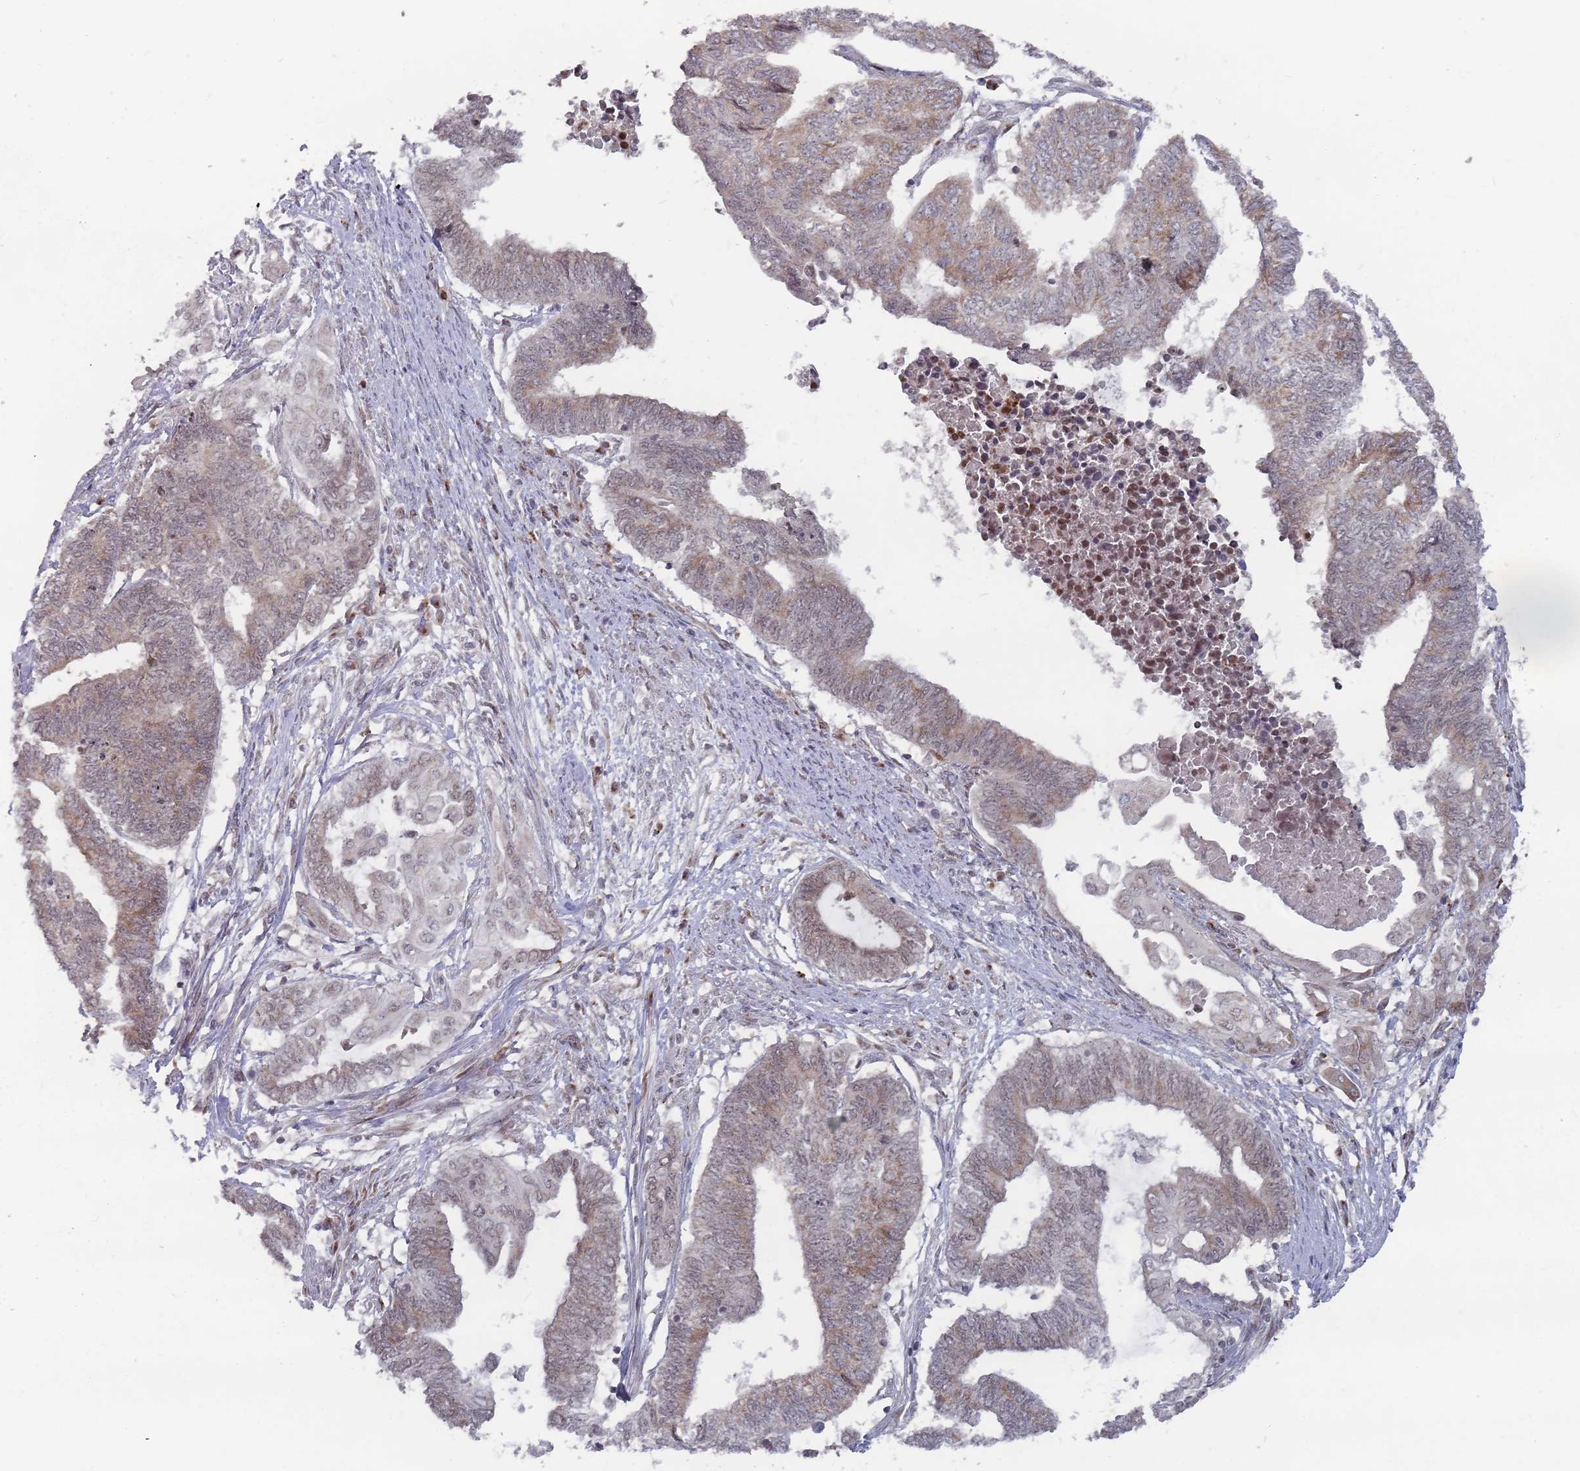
{"staining": {"intensity": "moderate", "quantity": ">75%", "location": "cytoplasmic/membranous"}, "tissue": "endometrial cancer", "cell_type": "Tumor cells", "image_type": "cancer", "snomed": [{"axis": "morphology", "description": "Adenocarcinoma, NOS"}, {"axis": "topography", "description": "Uterus"}, {"axis": "topography", "description": "Endometrium"}], "caption": "Adenocarcinoma (endometrial) was stained to show a protein in brown. There is medium levels of moderate cytoplasmic/membranous positivity in about >75% of tumor cells.", "gene": "FMO4", "patient": {"sex": "female", "age": 70}}